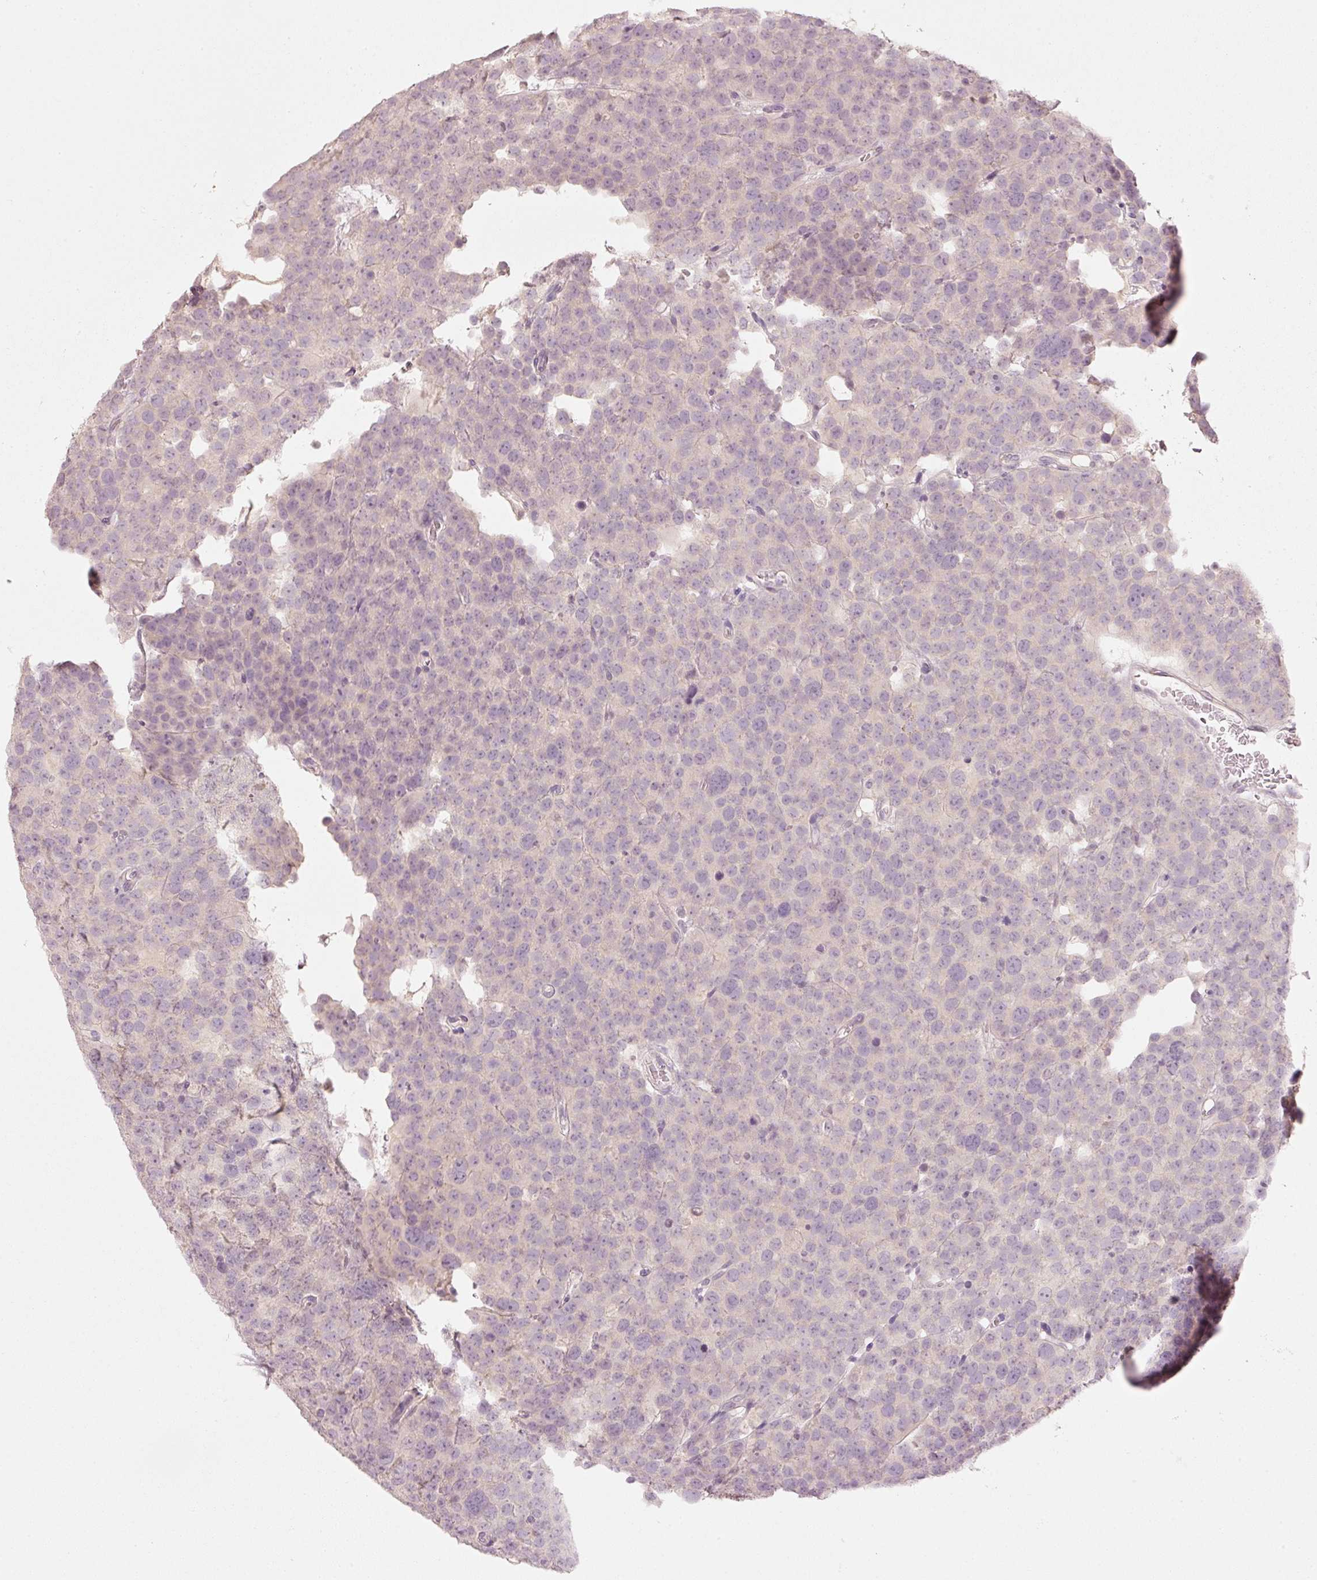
{"staining": {"intensity": "negative", "quantity": "none", "location": "none"}, "tissue": "testis cancer", "cell_type": "Tumor cells", "image_type": "cancer", "snomed": [{"axis": "morphology", "description": "Seminoma, NOS"}, {"axis": "topography", "description": "Testis"}], "caption": "High magnification brightfield microscopy of testis cancer (seminoma) stained with DAB (brown) and counterstained with hematoxylin (blue): tumor cells show no significant expression.", "gene": "STEAP1", "patient": {"sex": "male", "age": 71}}